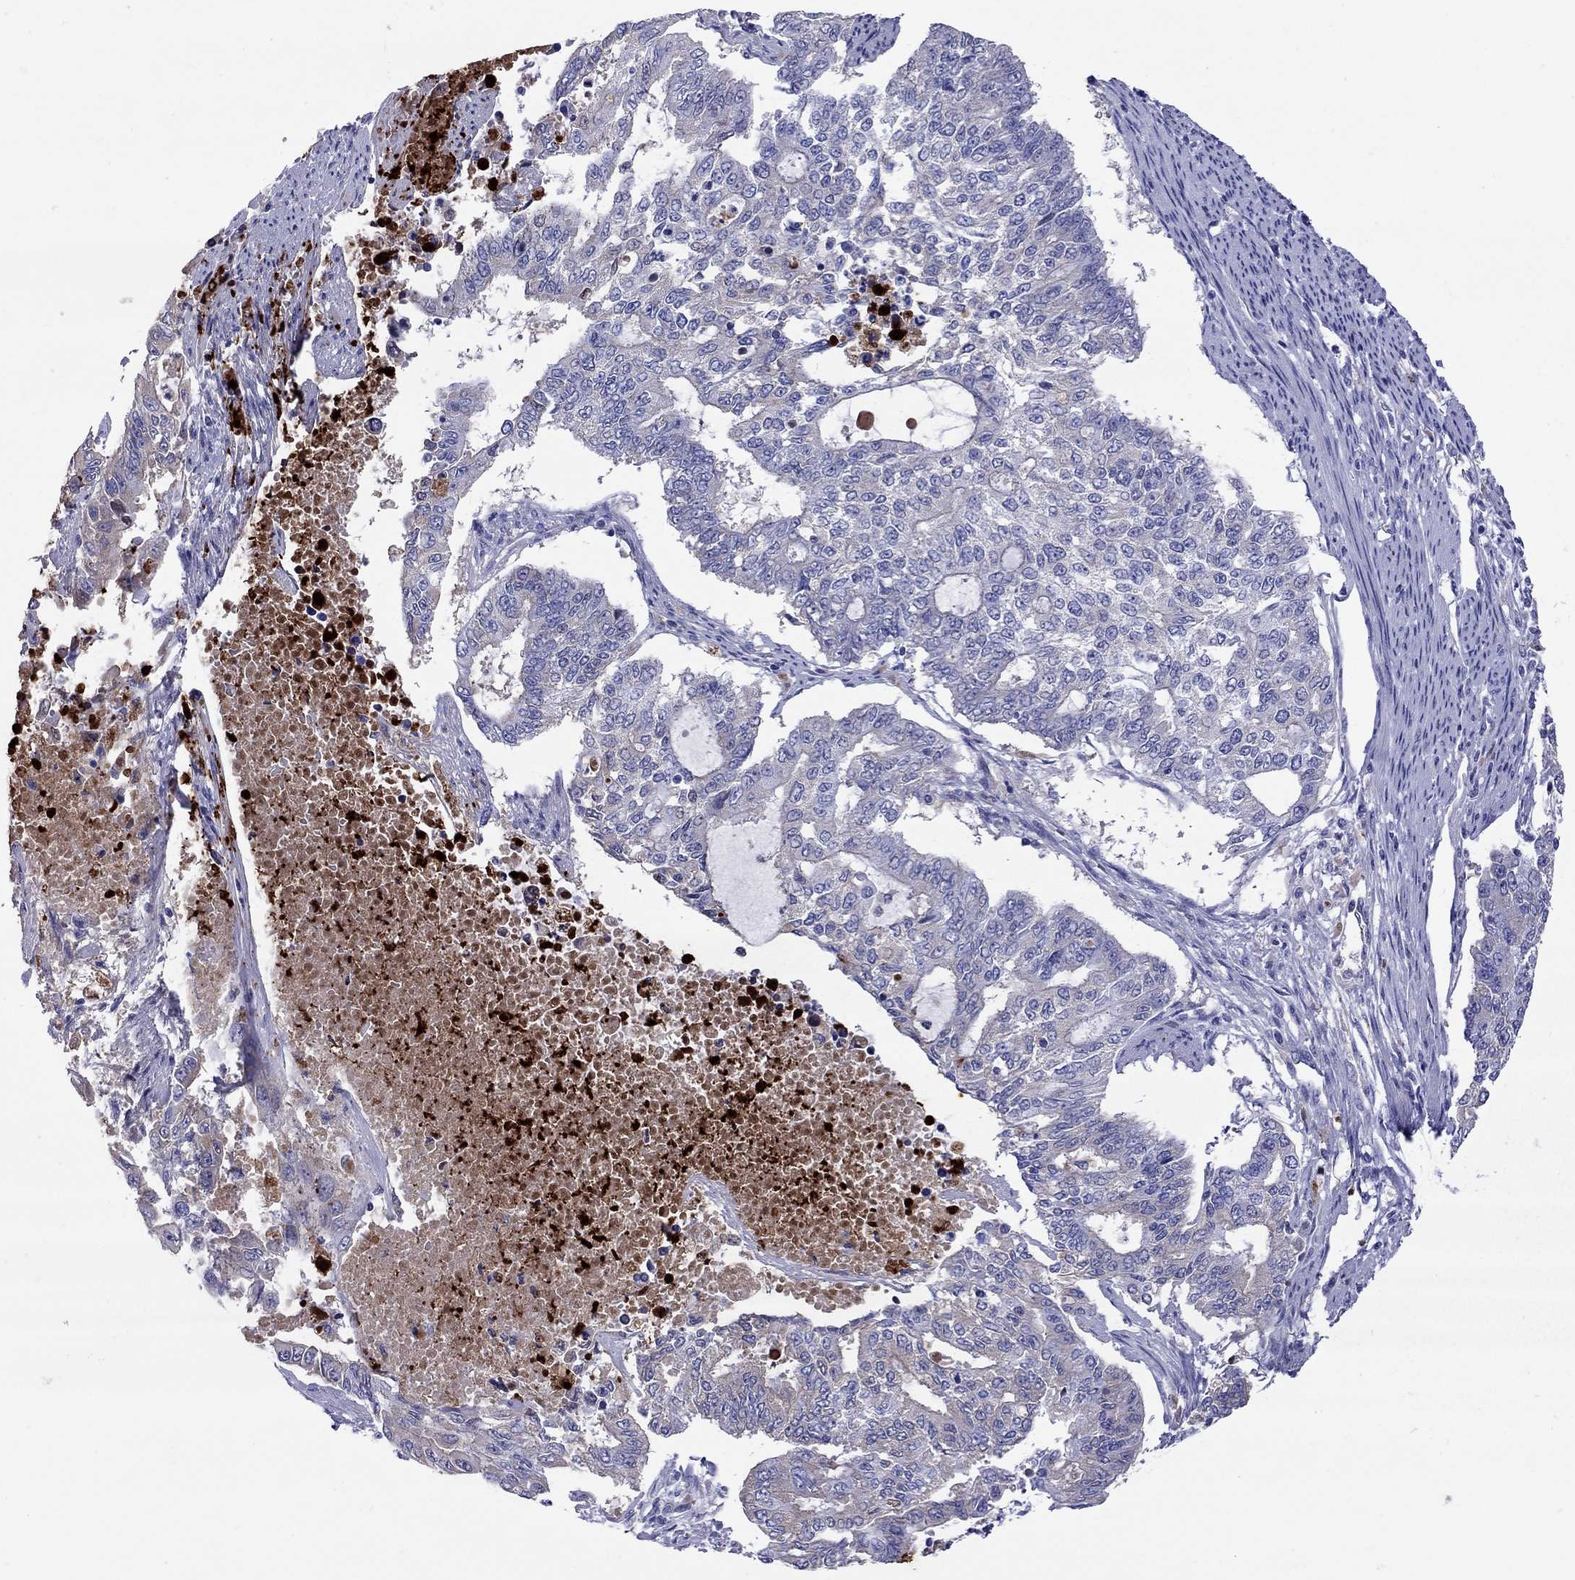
{"staining": {"intensity": "negative", "quantity": "none", "location": "none"}, "tissue": "endometrial cancer", "cell_type": "Tumor cells", "image_type": "cancer", "snomed": [{"axis": "morphology", "description": "Adenocarcinoma, NOS"}, {"axis": "topography", "description": "Uterus"}], "caption": "Photomicrograph shows no protein staining in tumor cells of adenocarcinoma (endometrial) tissue. The staining is performed using DAB (3,3'-diaminobenzidine) brown chromogen with nuclei counter-stained in using hematoxylin.", "gene": "SERPINA3", "patient": {"sex": "female", "age": 59}}